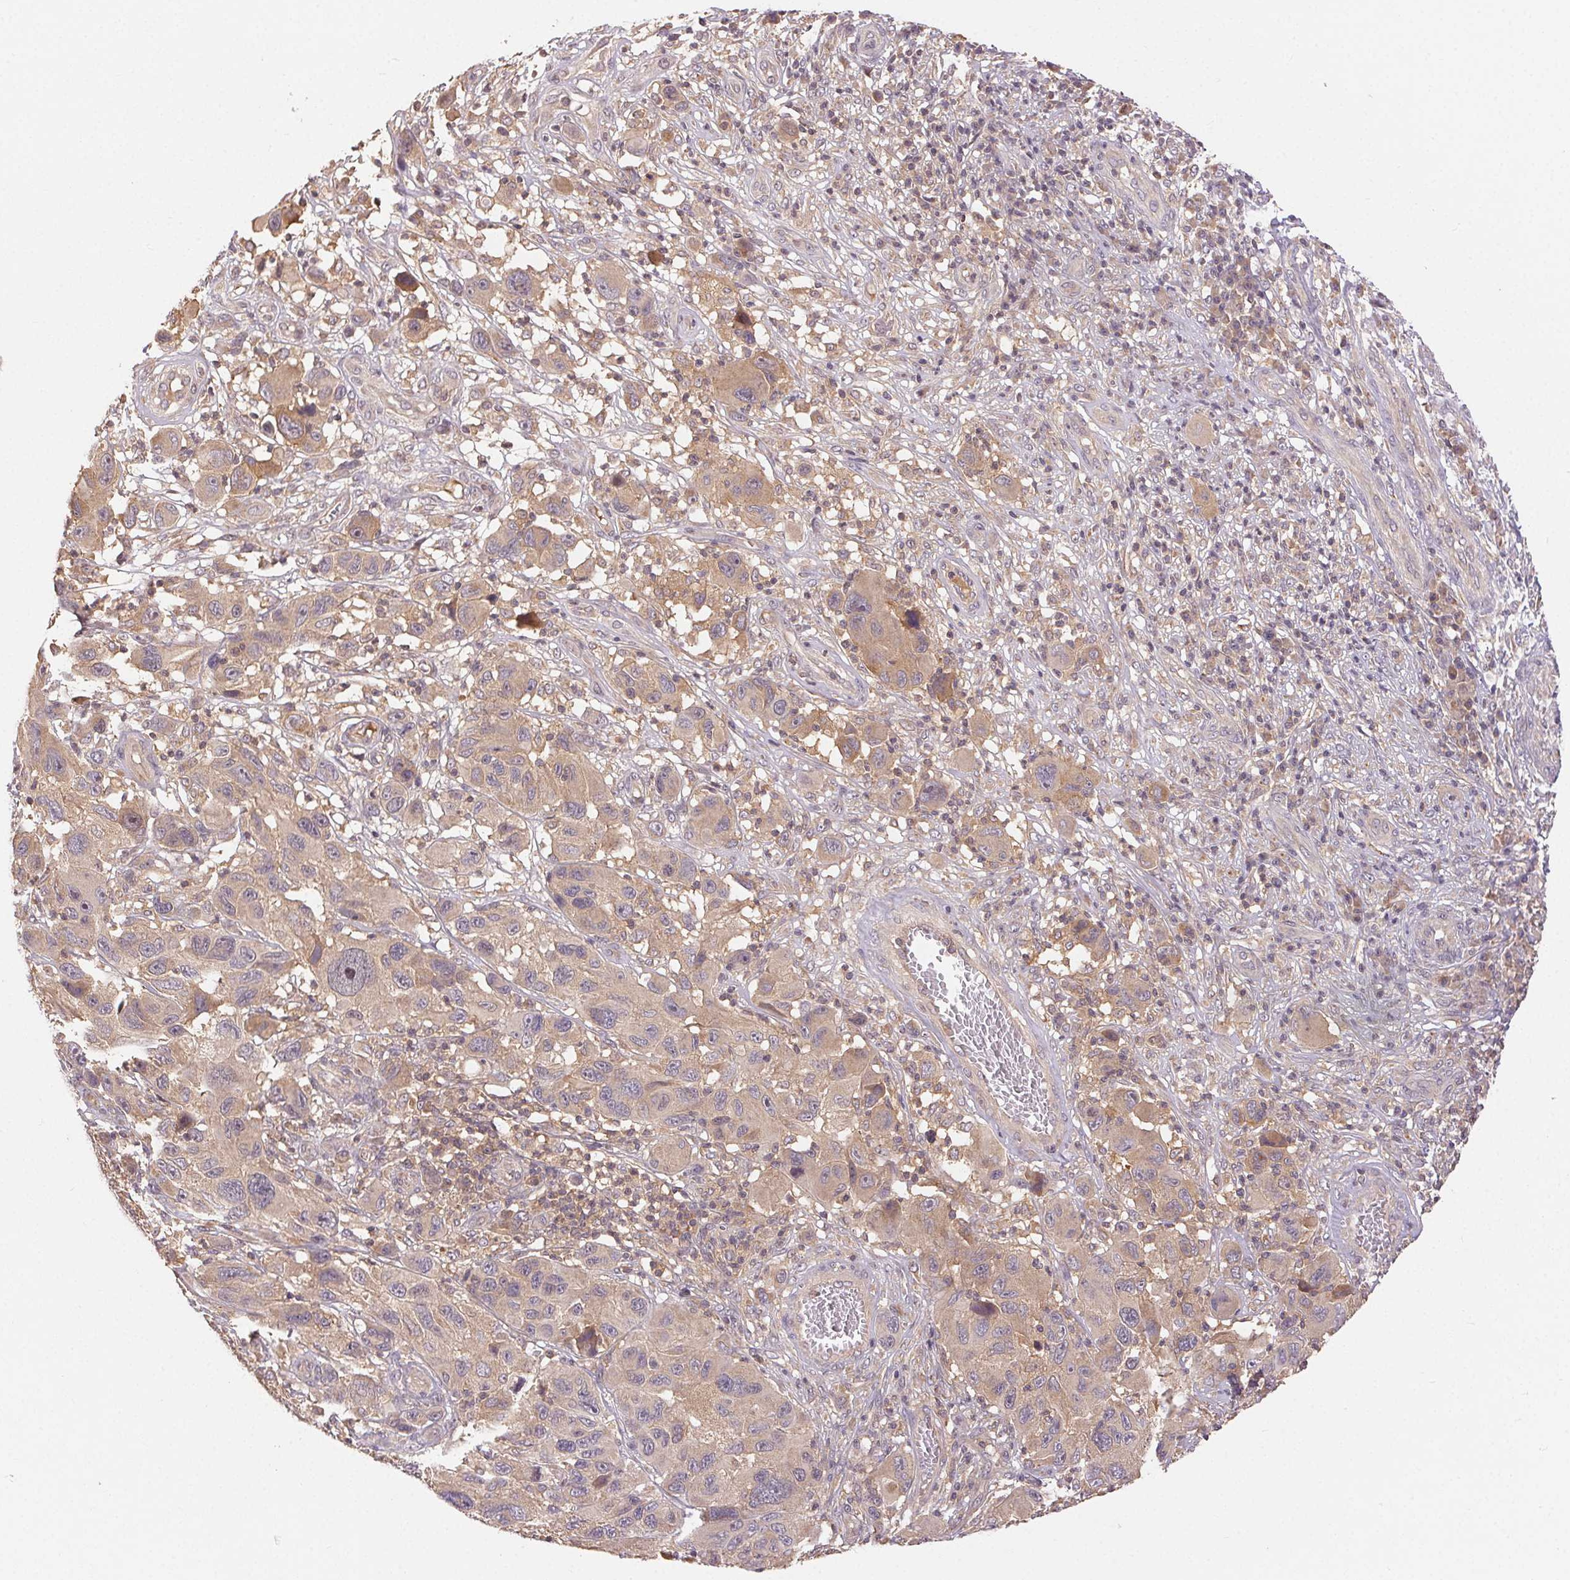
{"staining": {"intensity": "weak", "quantity": "25%-75%", "location": "cytoplasmic/membranous"}, "tissue": "melanoma", "cell_type": "Tumor cells", "image_type": "cancer", "snomed": [{"axis": "morphology", "description": "Malignant melanoma, NOS"}, {"axis": "topography", "description": "Skin"}], "caption": "Protein expression analysis of human malignant melanoma reveals weak cytoplasmic/membranous expression in approximately 25%-75% of tumor cells. (brown staining indicates protein expression, while blue staining denotes nuclei).", "gene": "MAPKAPK2", "patient": {"sex": "male", "age": 53}}